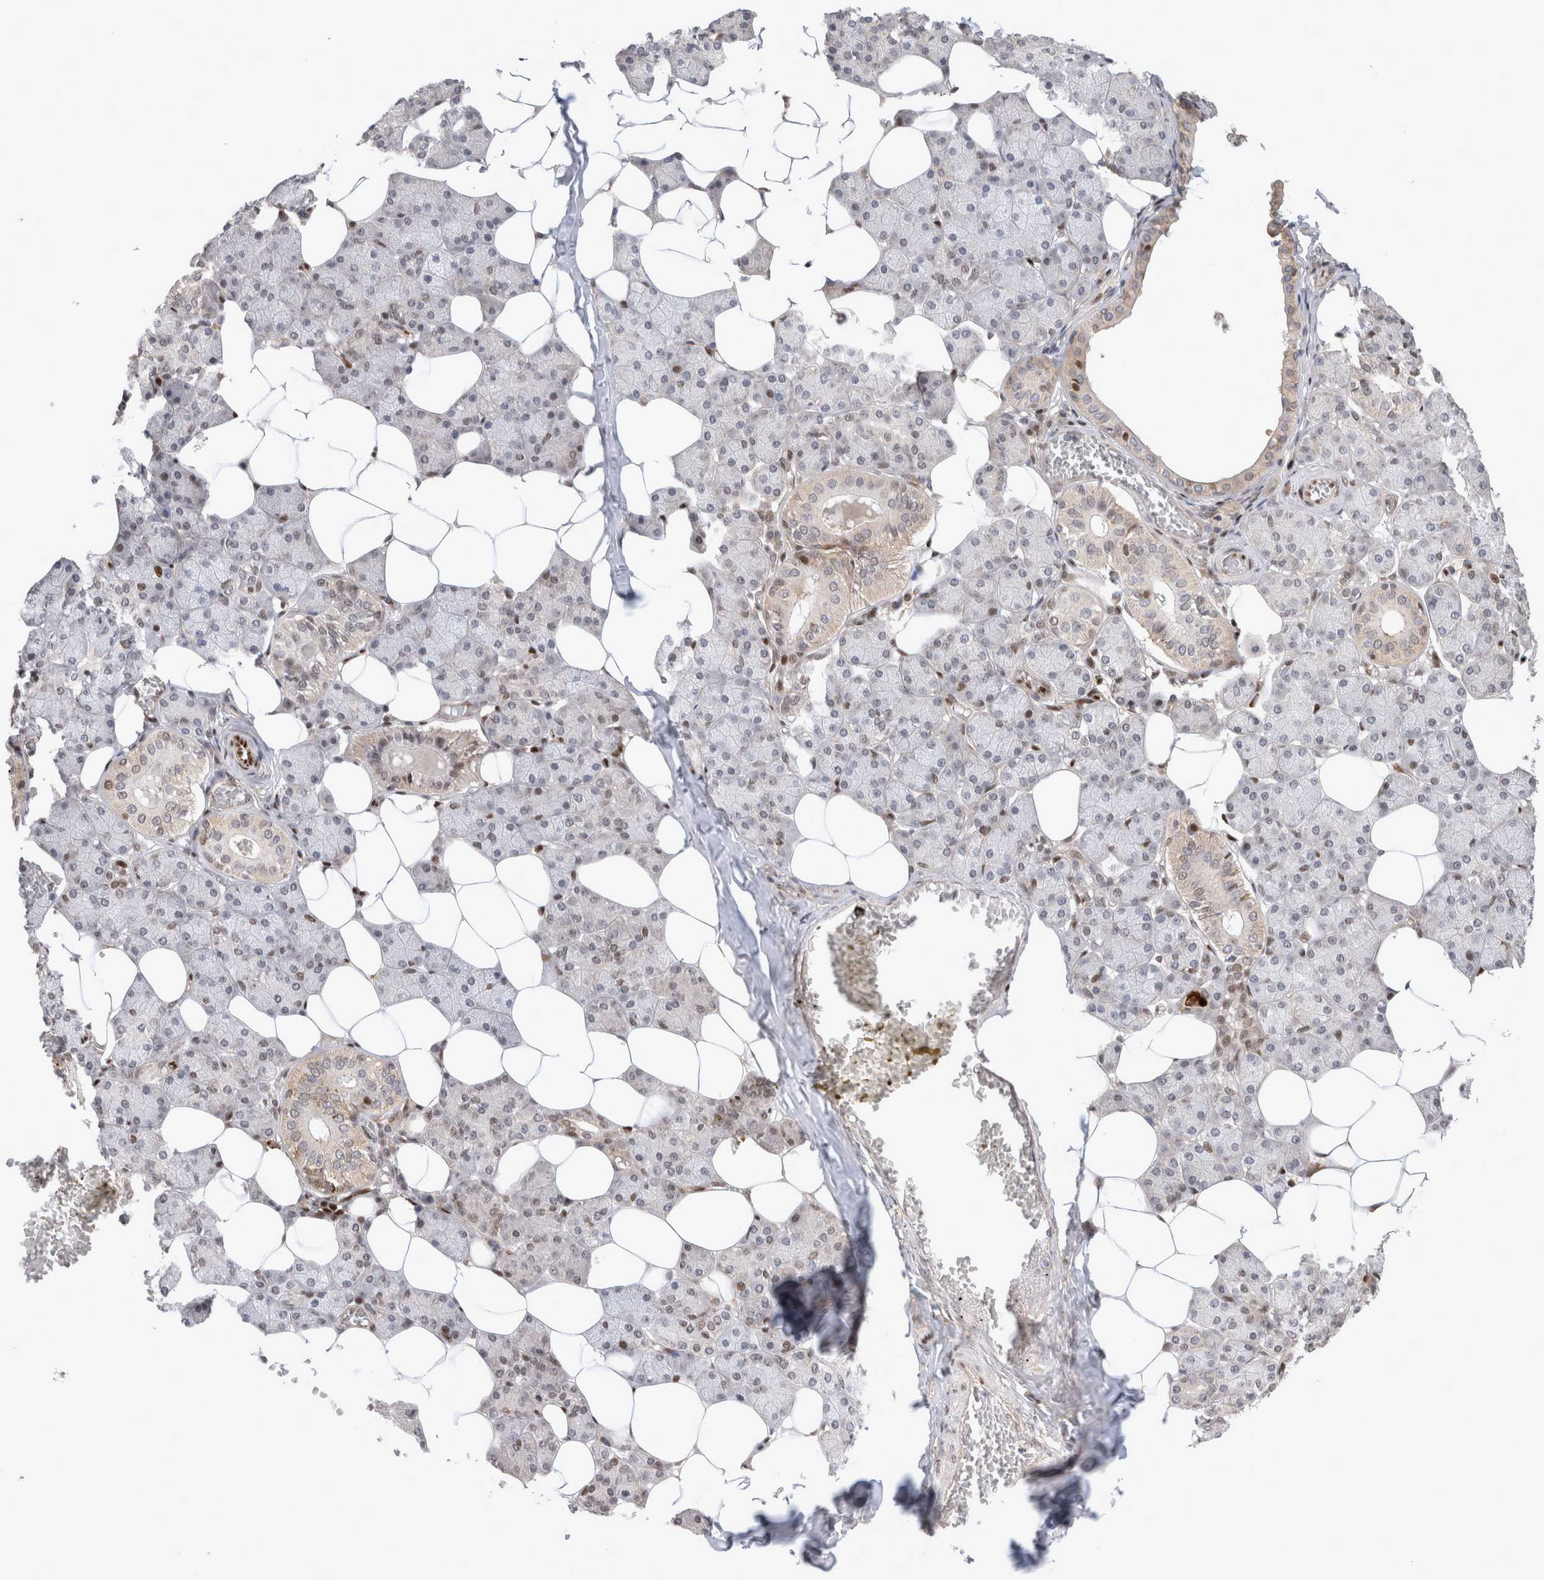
{"staining": {"intensity": "moderate", "quantity": "<25%", "location": "cytoplasmic/membranous,nuclear"}, "tissue": "salivary gland", "cell_type": "Glandular cells", "image_type": "normal", "snomed": [{"axis": "morphology", "description": "Normal tissue, NOS"}, {"axis": "topography", "description": "Salivary gland"}], "caption": "Immunohistochemistry histopathology image of benign salivary gland stained for a protein (brown), which reveals low levels of moderate cytoplasmic/membranous,nuclear staining in about <25% of glandular cells.", "gene": "TCF4", "patient": {"sex": "female", "age": 33}}